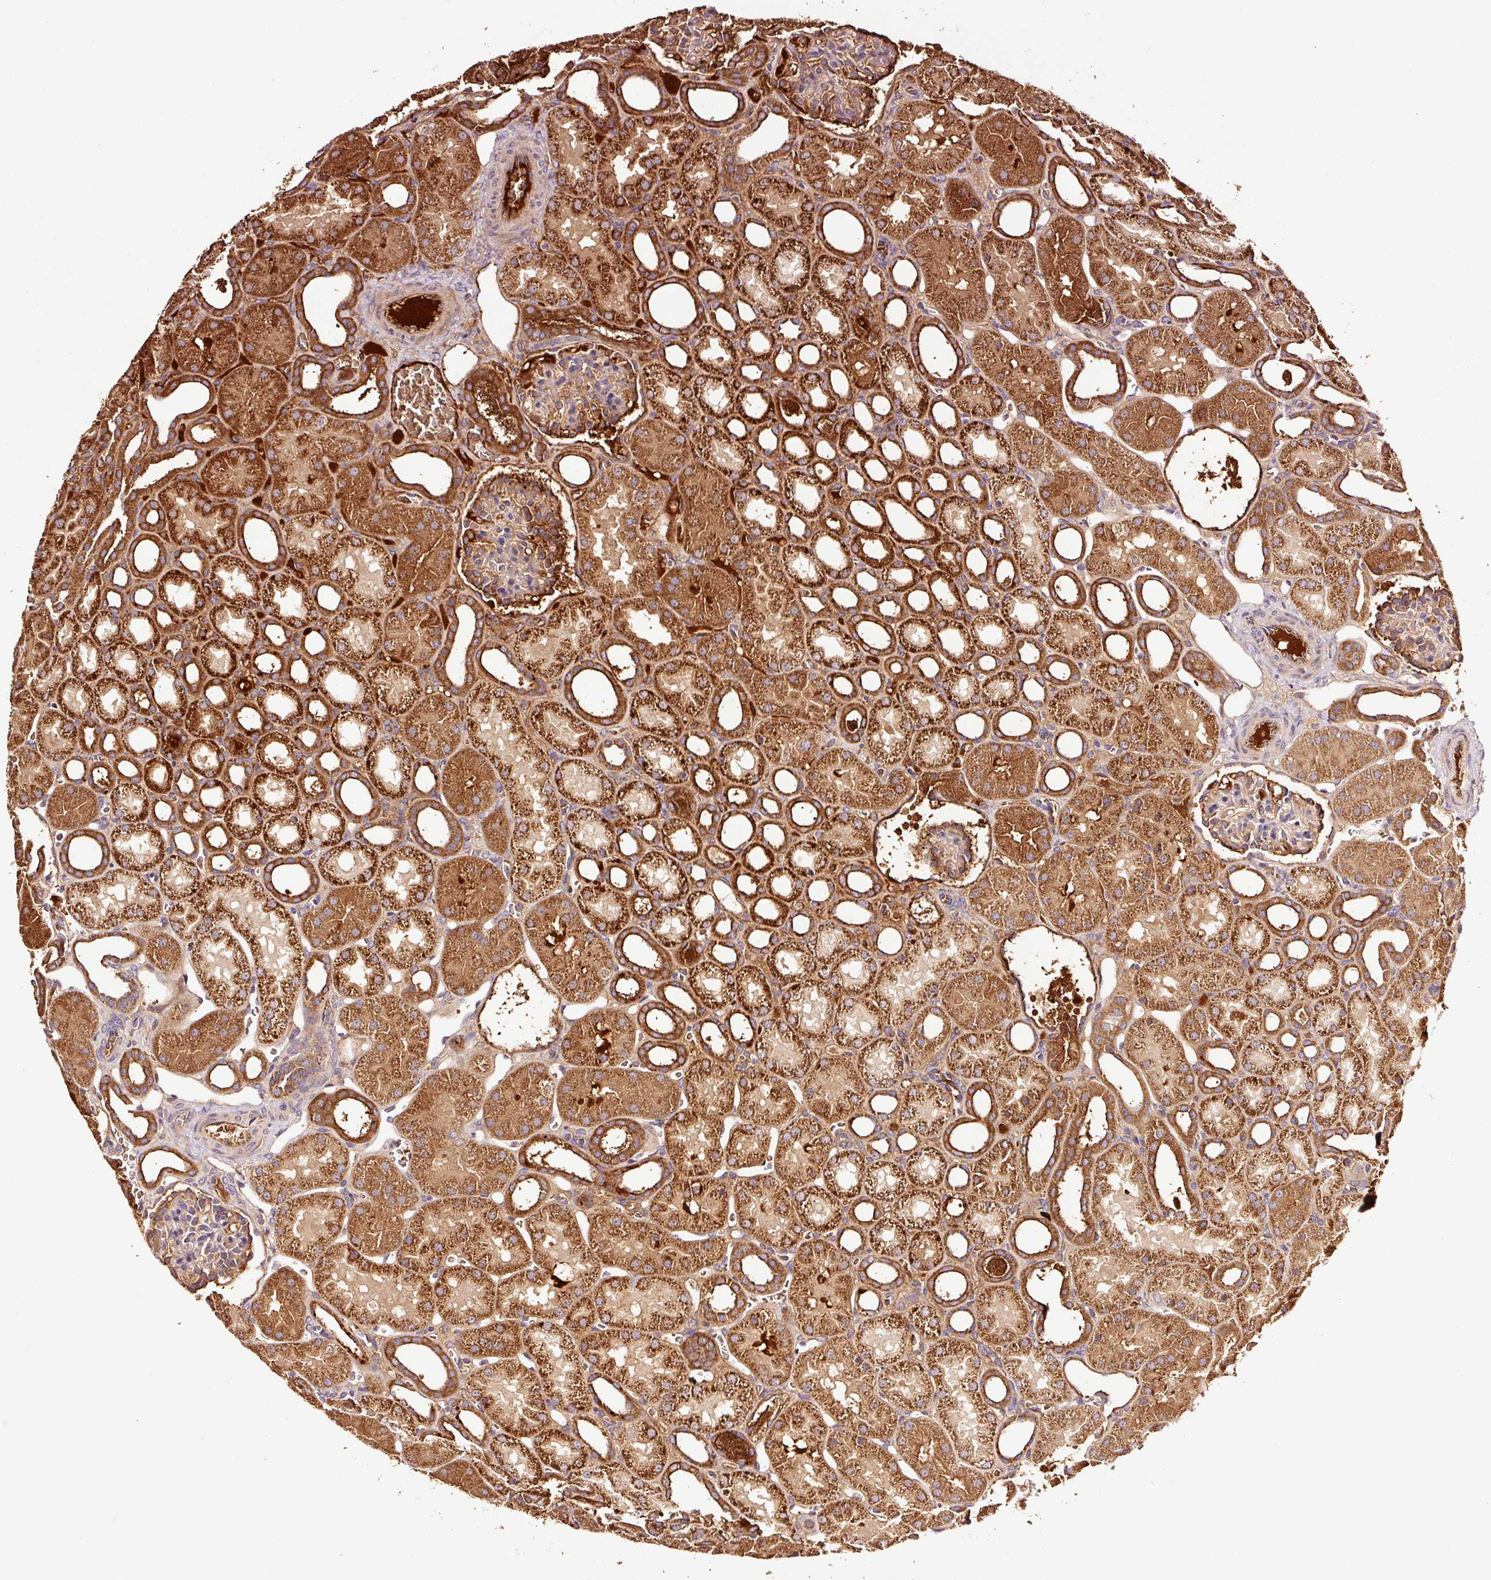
{"staining": {"intensity": "moderate", "quantity": "<25%", "location": "cytoplasmic/membranous"}, "tissue": "kidney", "cell_type": "Cells in glomeruli", "image_type": "normal", "snomed": [{"axis": "morphology", "description": "Normal tissue, NOS"}, {"axis": "topography", "description": "Kidney"}], "caption": "Immunohistochemistry (IHC) (DAB) staining of normal human kidney exhibits moderate cytoplasmic/membranous protein staining in about <25% of cells in glomeruli.", "gene": "PGLYRP2", "patient": {"sex": "male", "age": 2}}